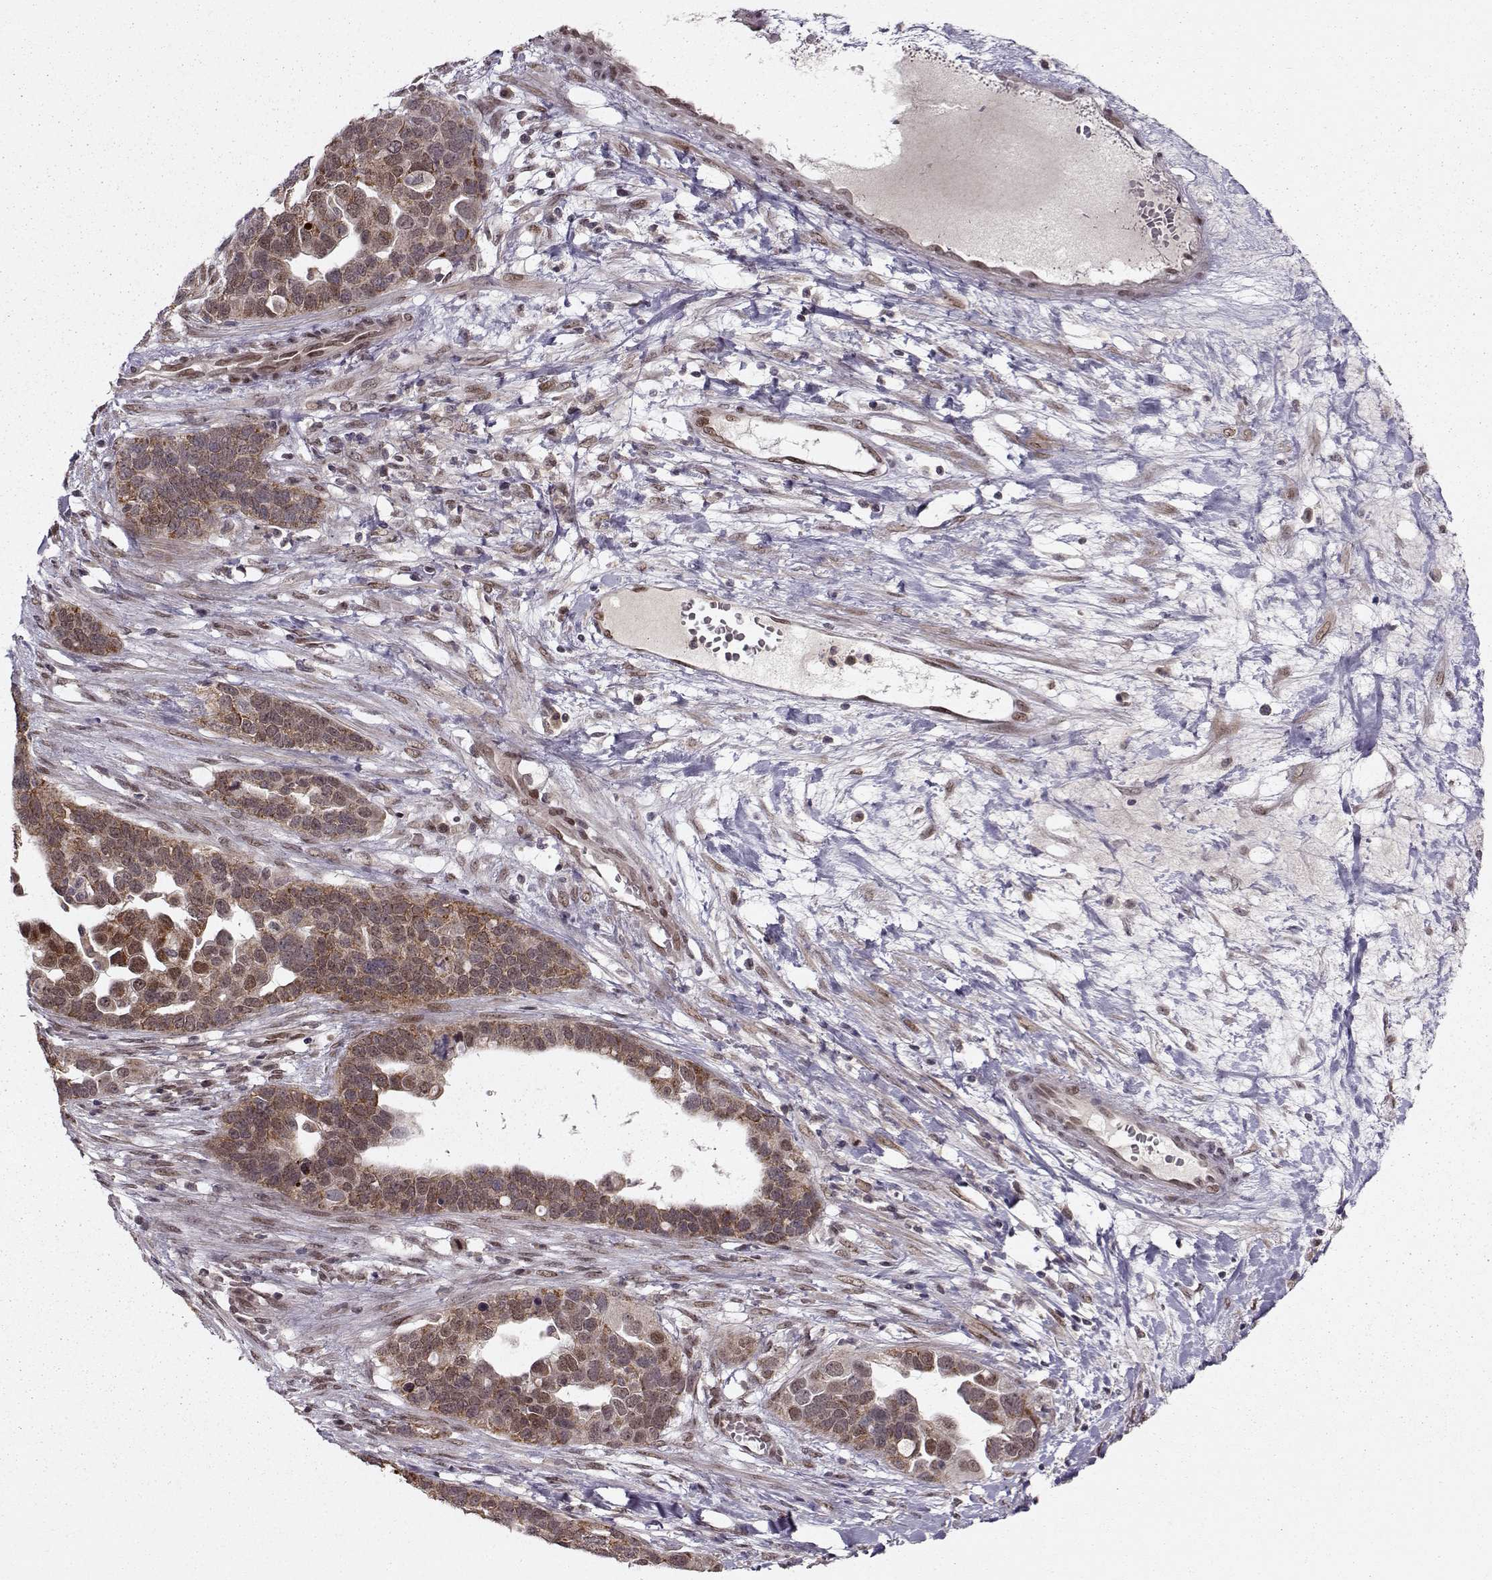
{"staining": {"intensity": "moderate", "quantity": ">75%", "location": "cytoplasmic/membranous"}, "tissue": "ovarian cancer", "cell_type": "Tumor cells", "image_type": "cancer", "snomed": [{"axis": "morphology", "description": "Cystadenocarcinoma, serous, NOS"}, {"axis": "topography", "description": "Ovary"}], "caption": "Protein staining of ovarian cancer (serous cystadenocarcinoma) tissue shows moderate cytoplasmic/membranous staining in approximately >75% of tumor cells.", "gene": "RAI1", "patient": {"sex": "female", "age": 54}}